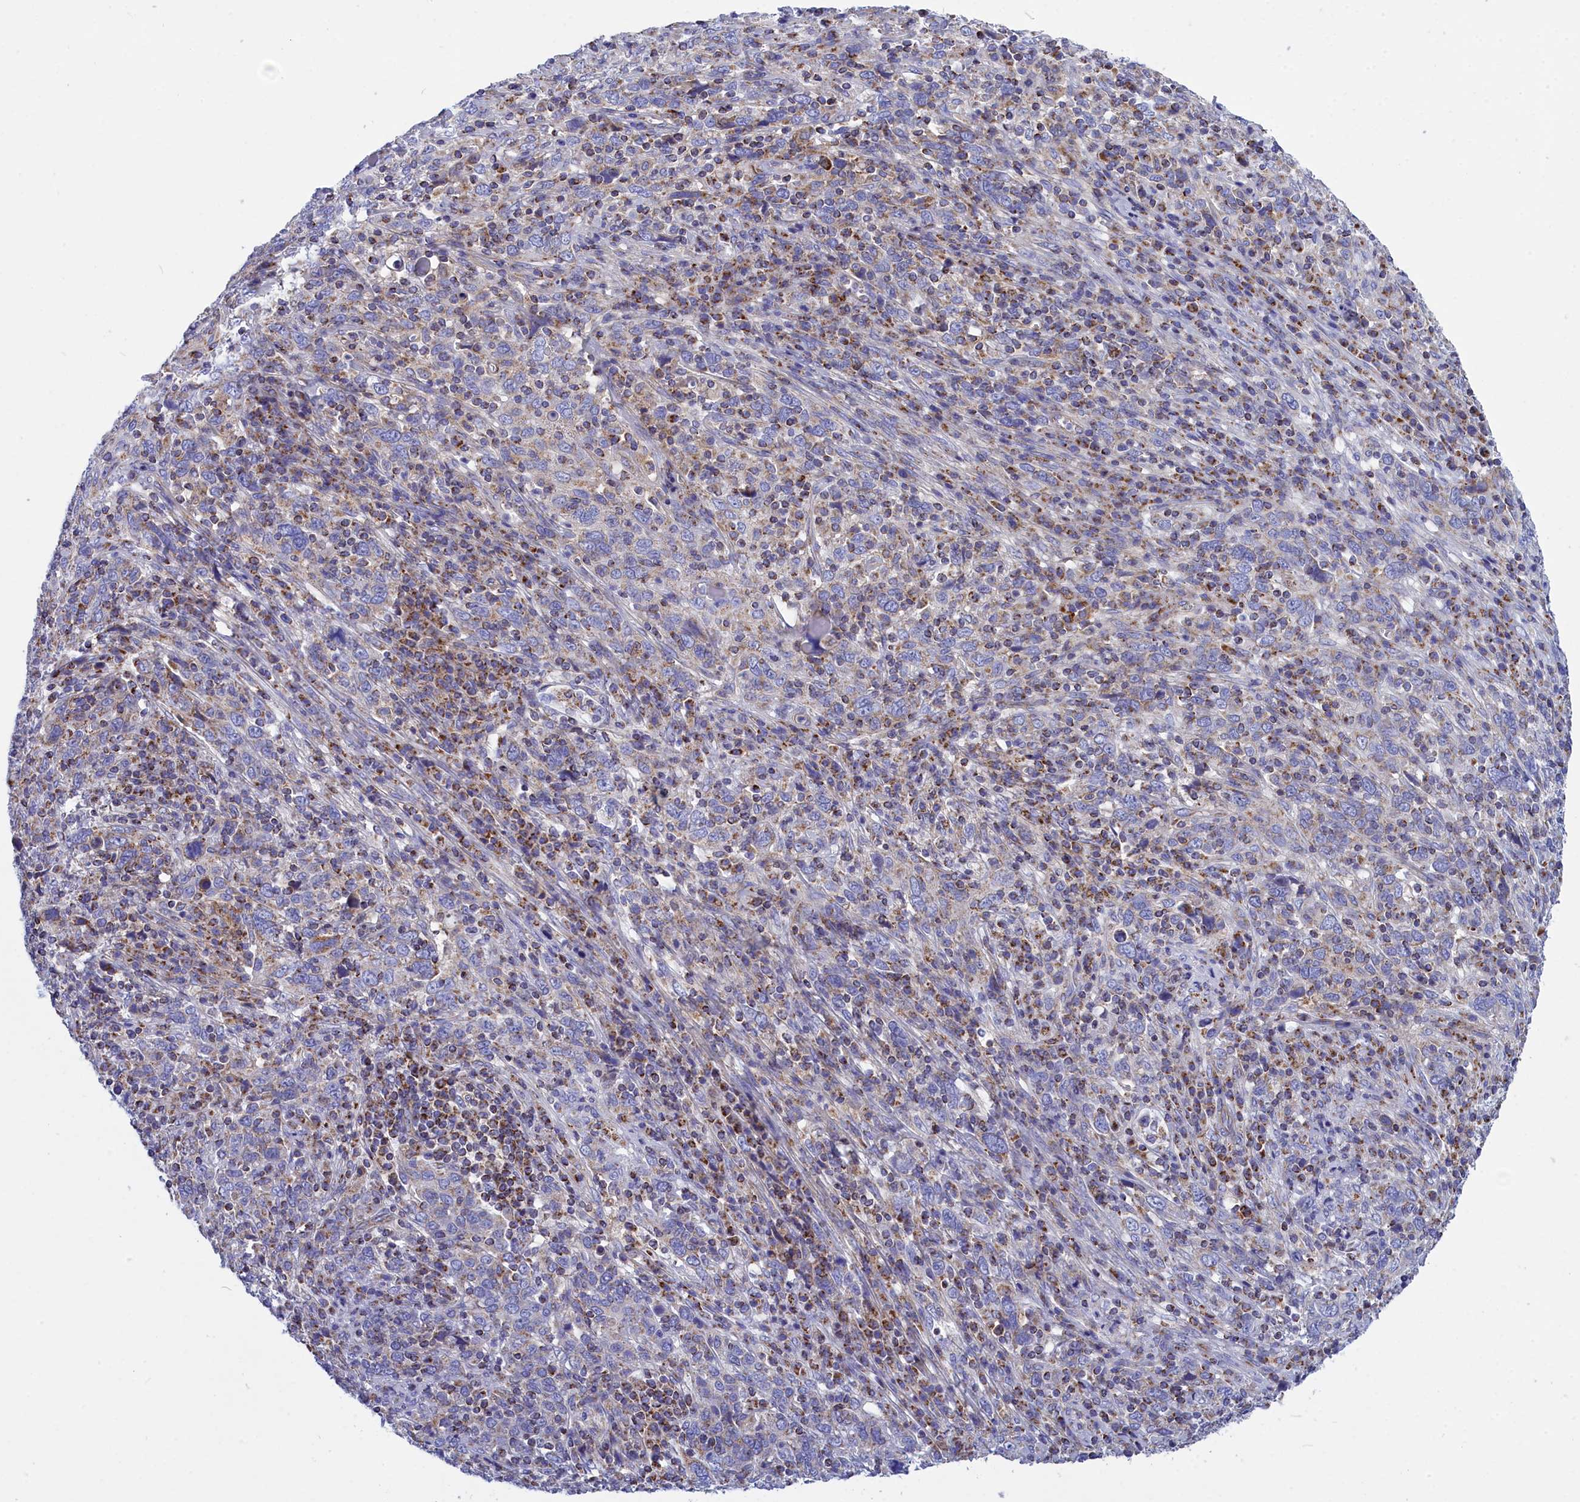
{"staining": {"intensity": "weak", "quantity": "25%-75%", "location": "cytoplasmic/membranous"}, "tissue": "cervical cancer", "cell_type": "Tumor cells", "image_type": "cancer", "snomed": [{"axis": "morphology", "description": "Squamous cell carcinoma, NOS"}, {"axis": "topography", "description": "Cervix"}], "caption": "Immunohistochemistry (IHC) micrograph of human squamous cell carcinoma (cervical) stained for a protein (brown), which shows low levels of weak cytoplasmic/membranous expression in approximately 25%-75% of tumor cells.", "gene": "CCRL2", "patient": {"sex": "female", "age": 46}}